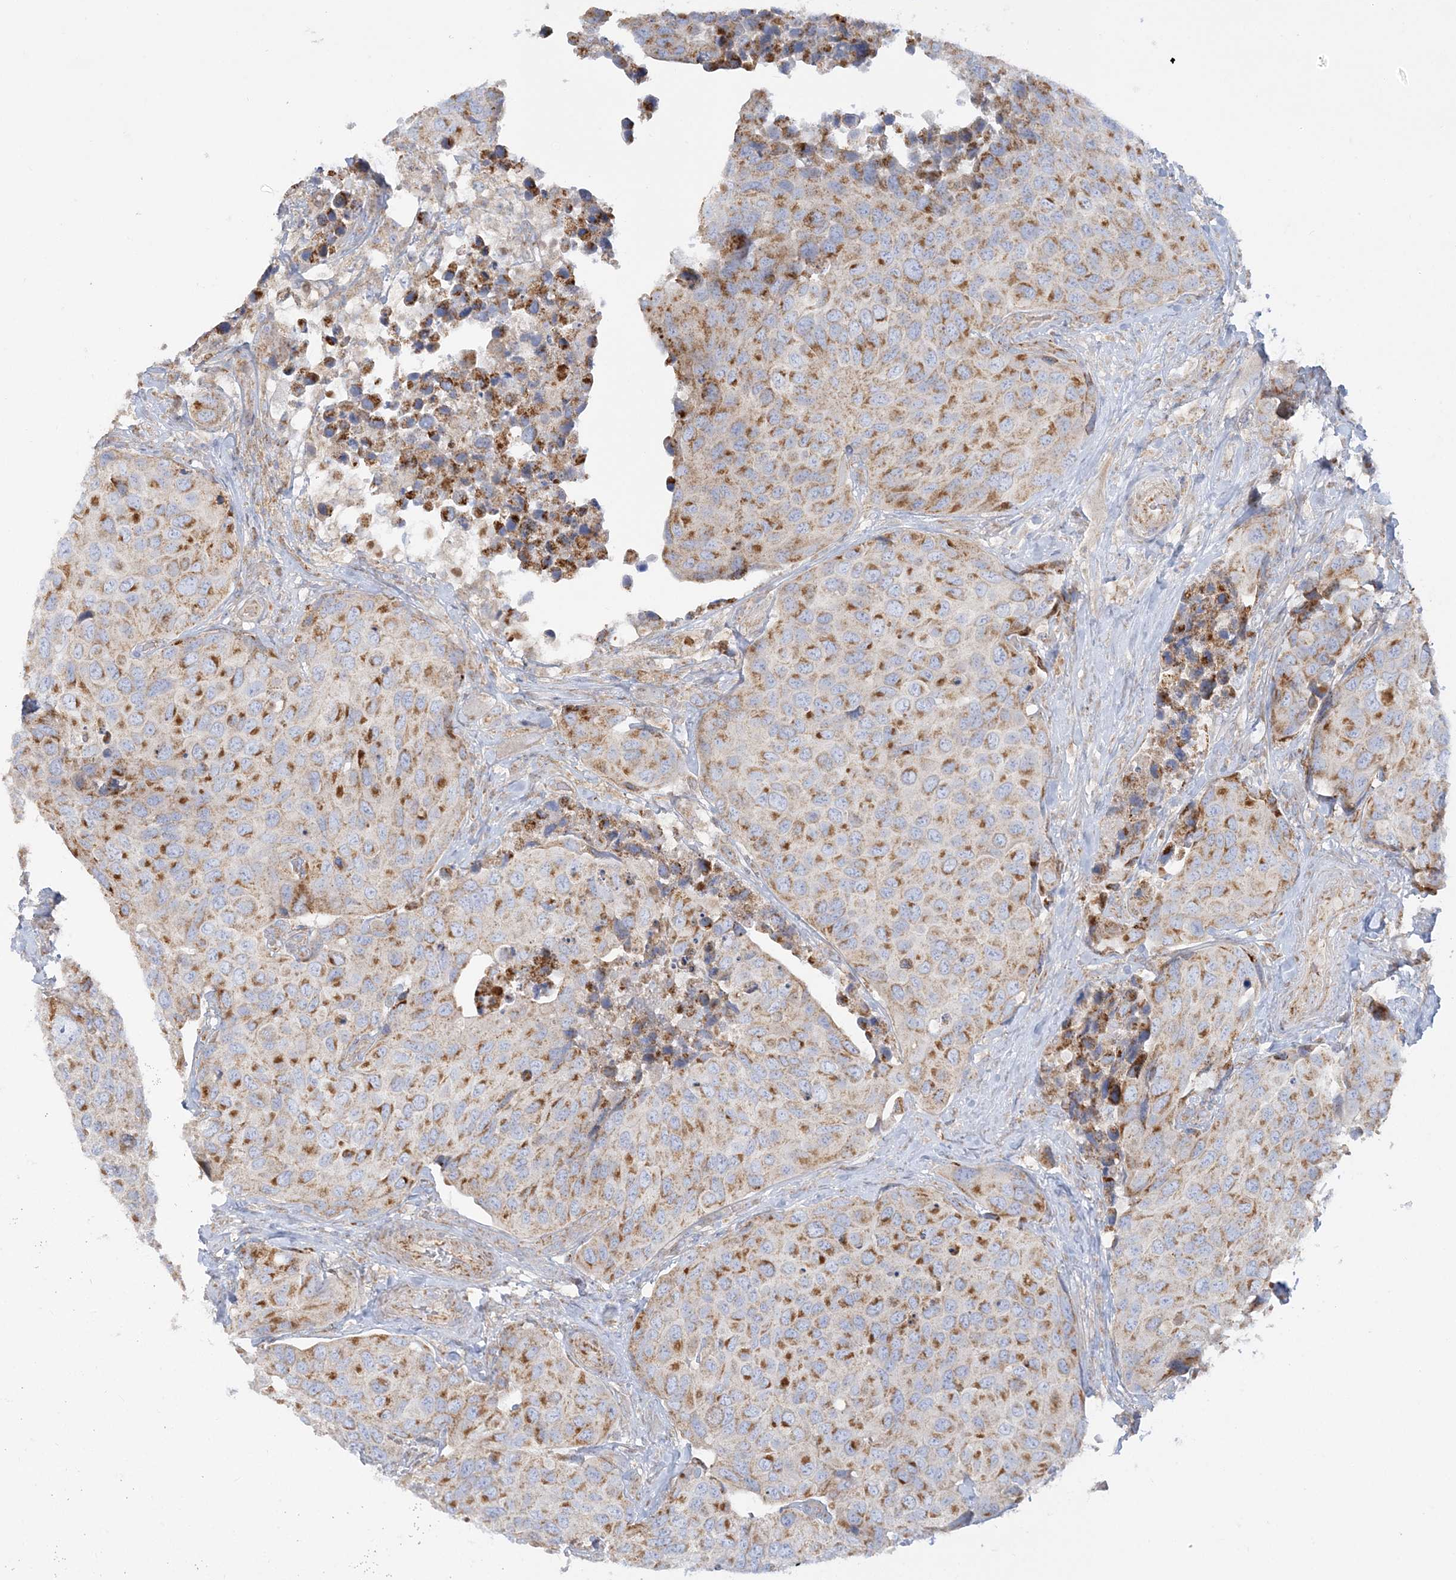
{"staining": {"intensity": "moderate", "quantity": ">75%", "location": "cytoplasmic/membranous"}, "tissue": "urothelial cancer", "cell_type": "Tumor cells", "image_type": "cancer", "snomed": [{"axis": "morphology", "description": "Urothelial carcinoma, High grade"}, {"axis": "topography", "description": "Urinary bladder"}], "caption": "Protein expression analysis of urothelial cancer shows moderate cytoplasmic/membranous positivity in approximately >75% of tumor cells.", "gene": "TBC1D14", "patient": {"sex": "male", "age": 74}}